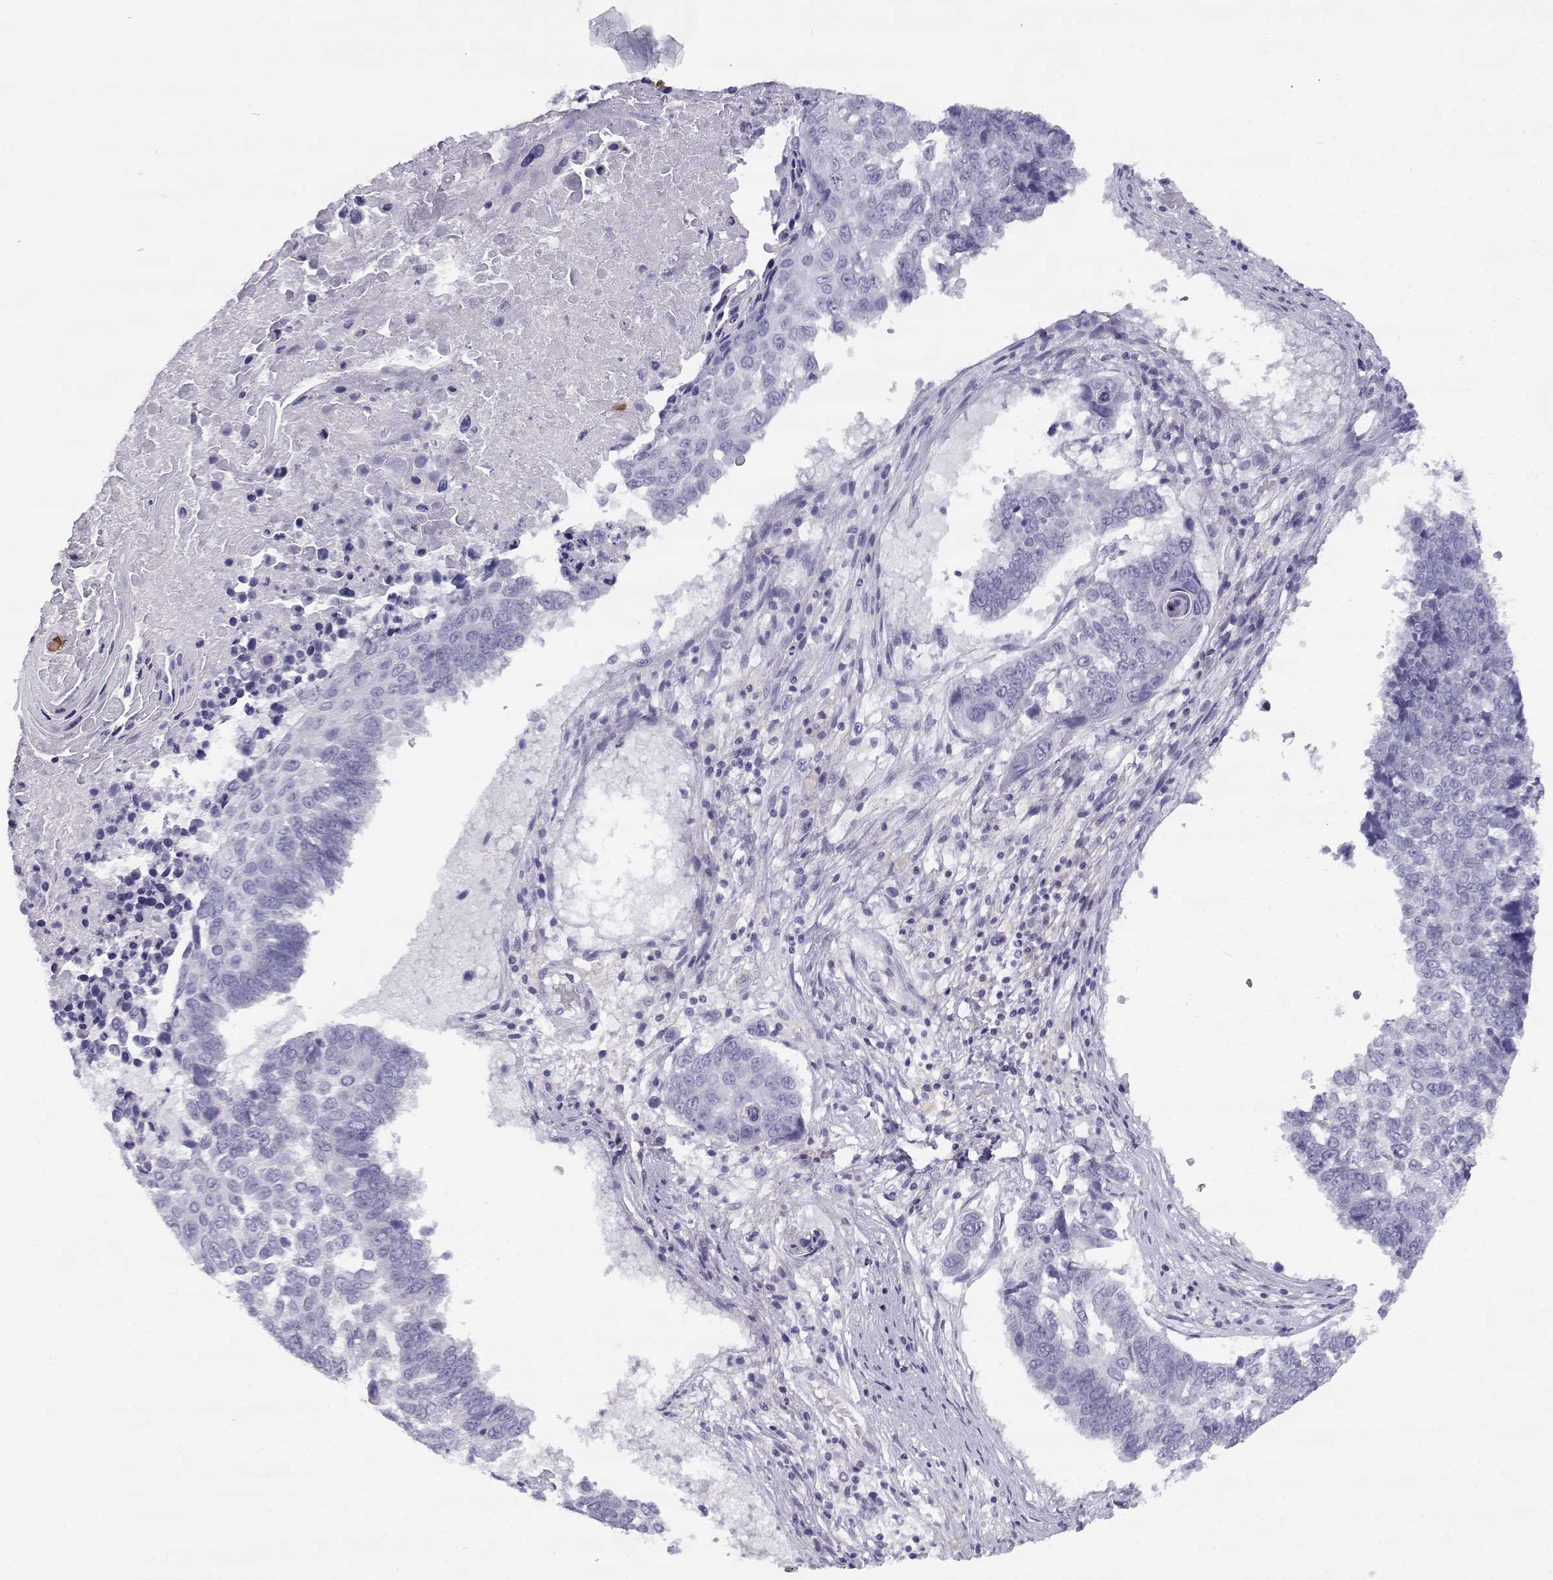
{"staining": {"intensity": "negative", "quantity": "none", "location": "none"}, "tissue": "lung cancer", "cell_type": "Tumor cells", "image_type": "cancer", "snomed": [{"axis": "morphology", "description": "Squamous cell carcinoma, NOS"}, {"axis": "topography", "description": "Lung"}], "caption": "Immunohistochemical staining of squamous cell carcinoma (lung) reveals no significant positivity in tumor cells.", "gene": "FAM166A", "patient": {"sex": "male", "age": 73}}